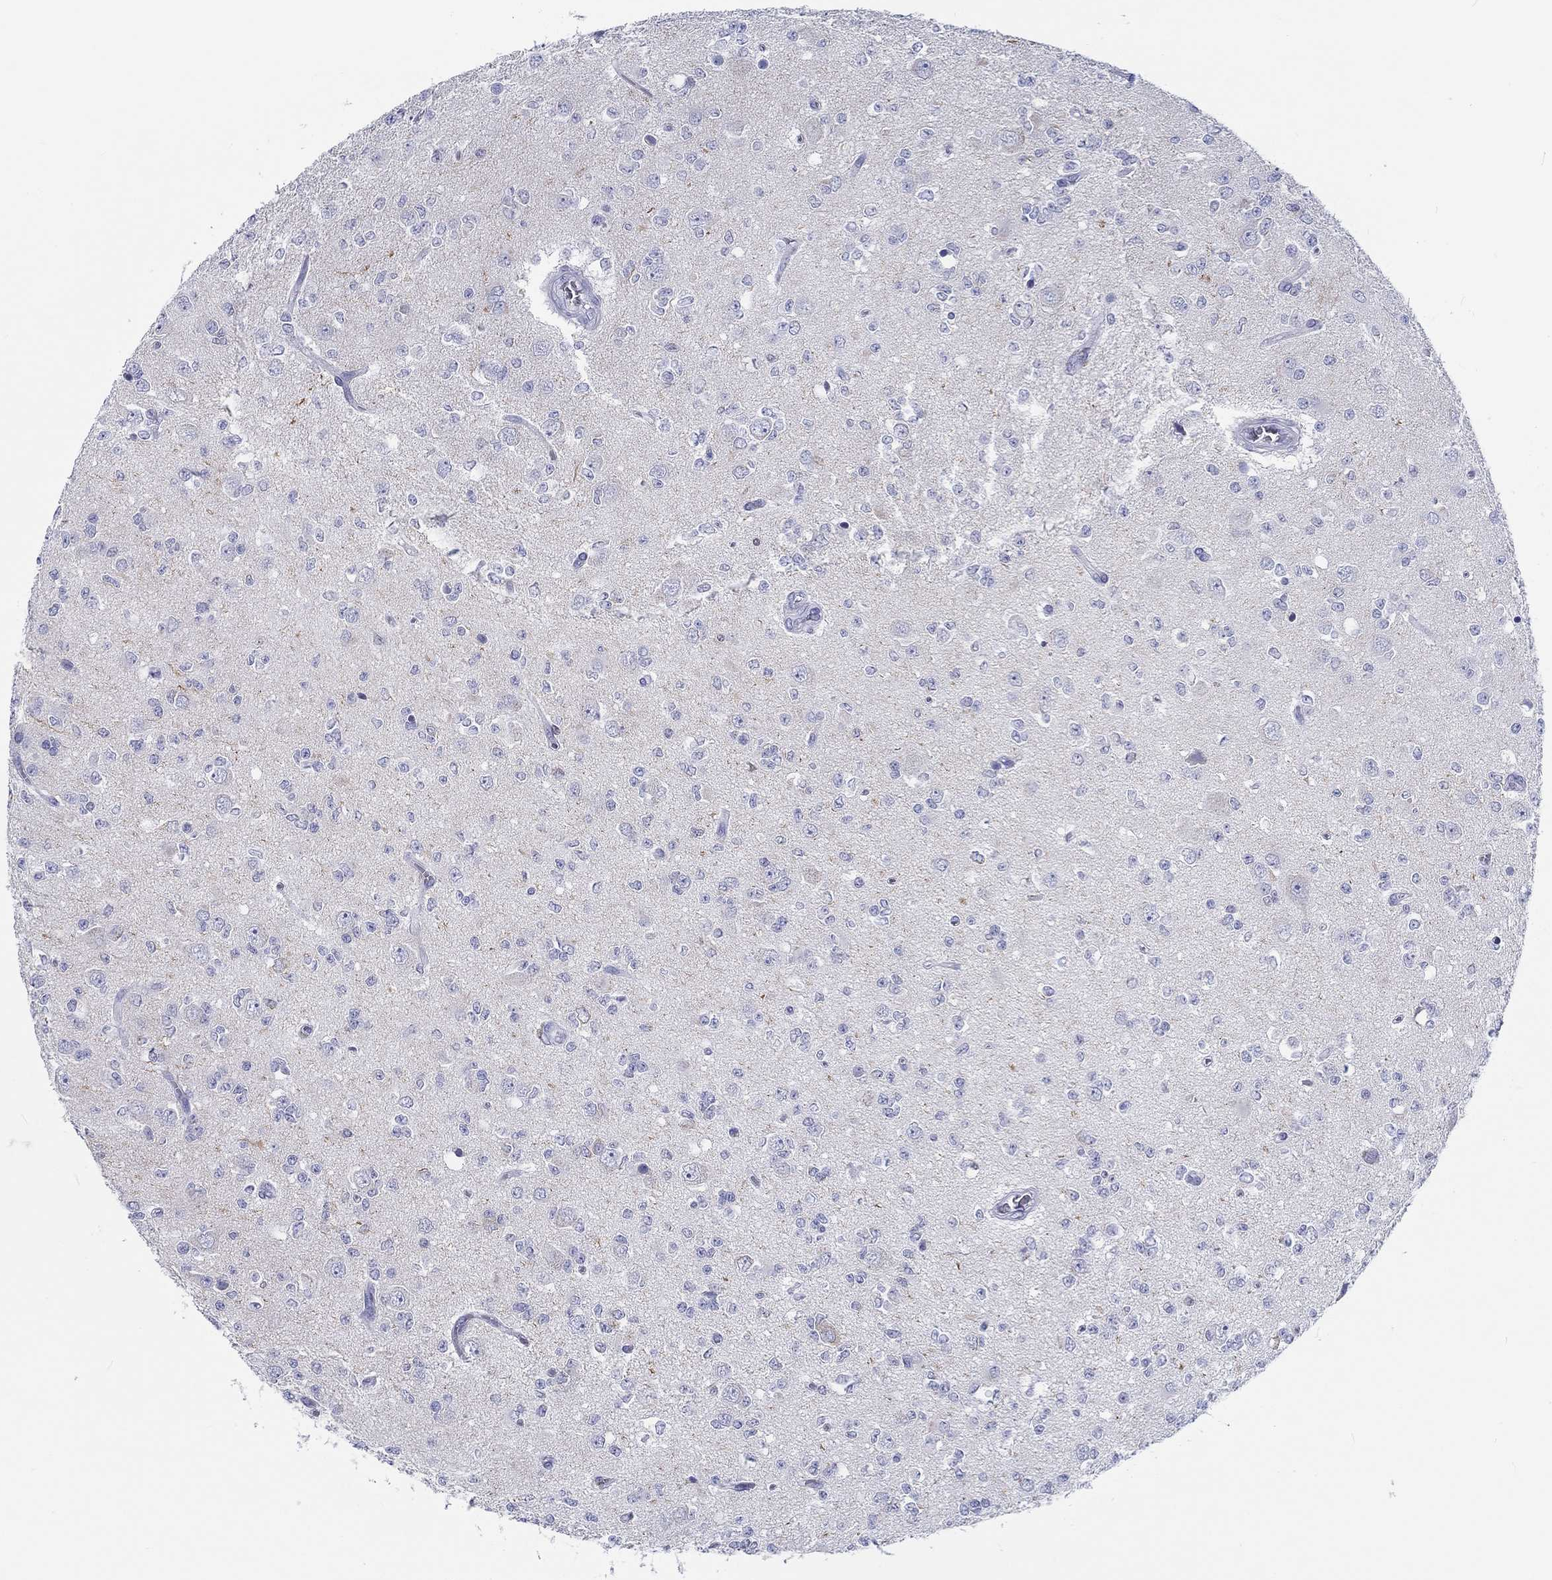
{"staining": {"intensity": "negative", "quantity": "none", "location": "none"}, "tissue": "glioma", "cell_type": "Tumor cells", "image_type": "cancer", "snomed": [{"axis": "morphology", "description": "Glioma, malignant, Low grade"}, {"axis": "topography", "description": "Brain"}], "caption": "Protein analysis of low-grade glioma (malignant) reveals no significant positivity in tumor cells.", "gene": "H1-1", "patient": {"sex": "female", "age": 45}}